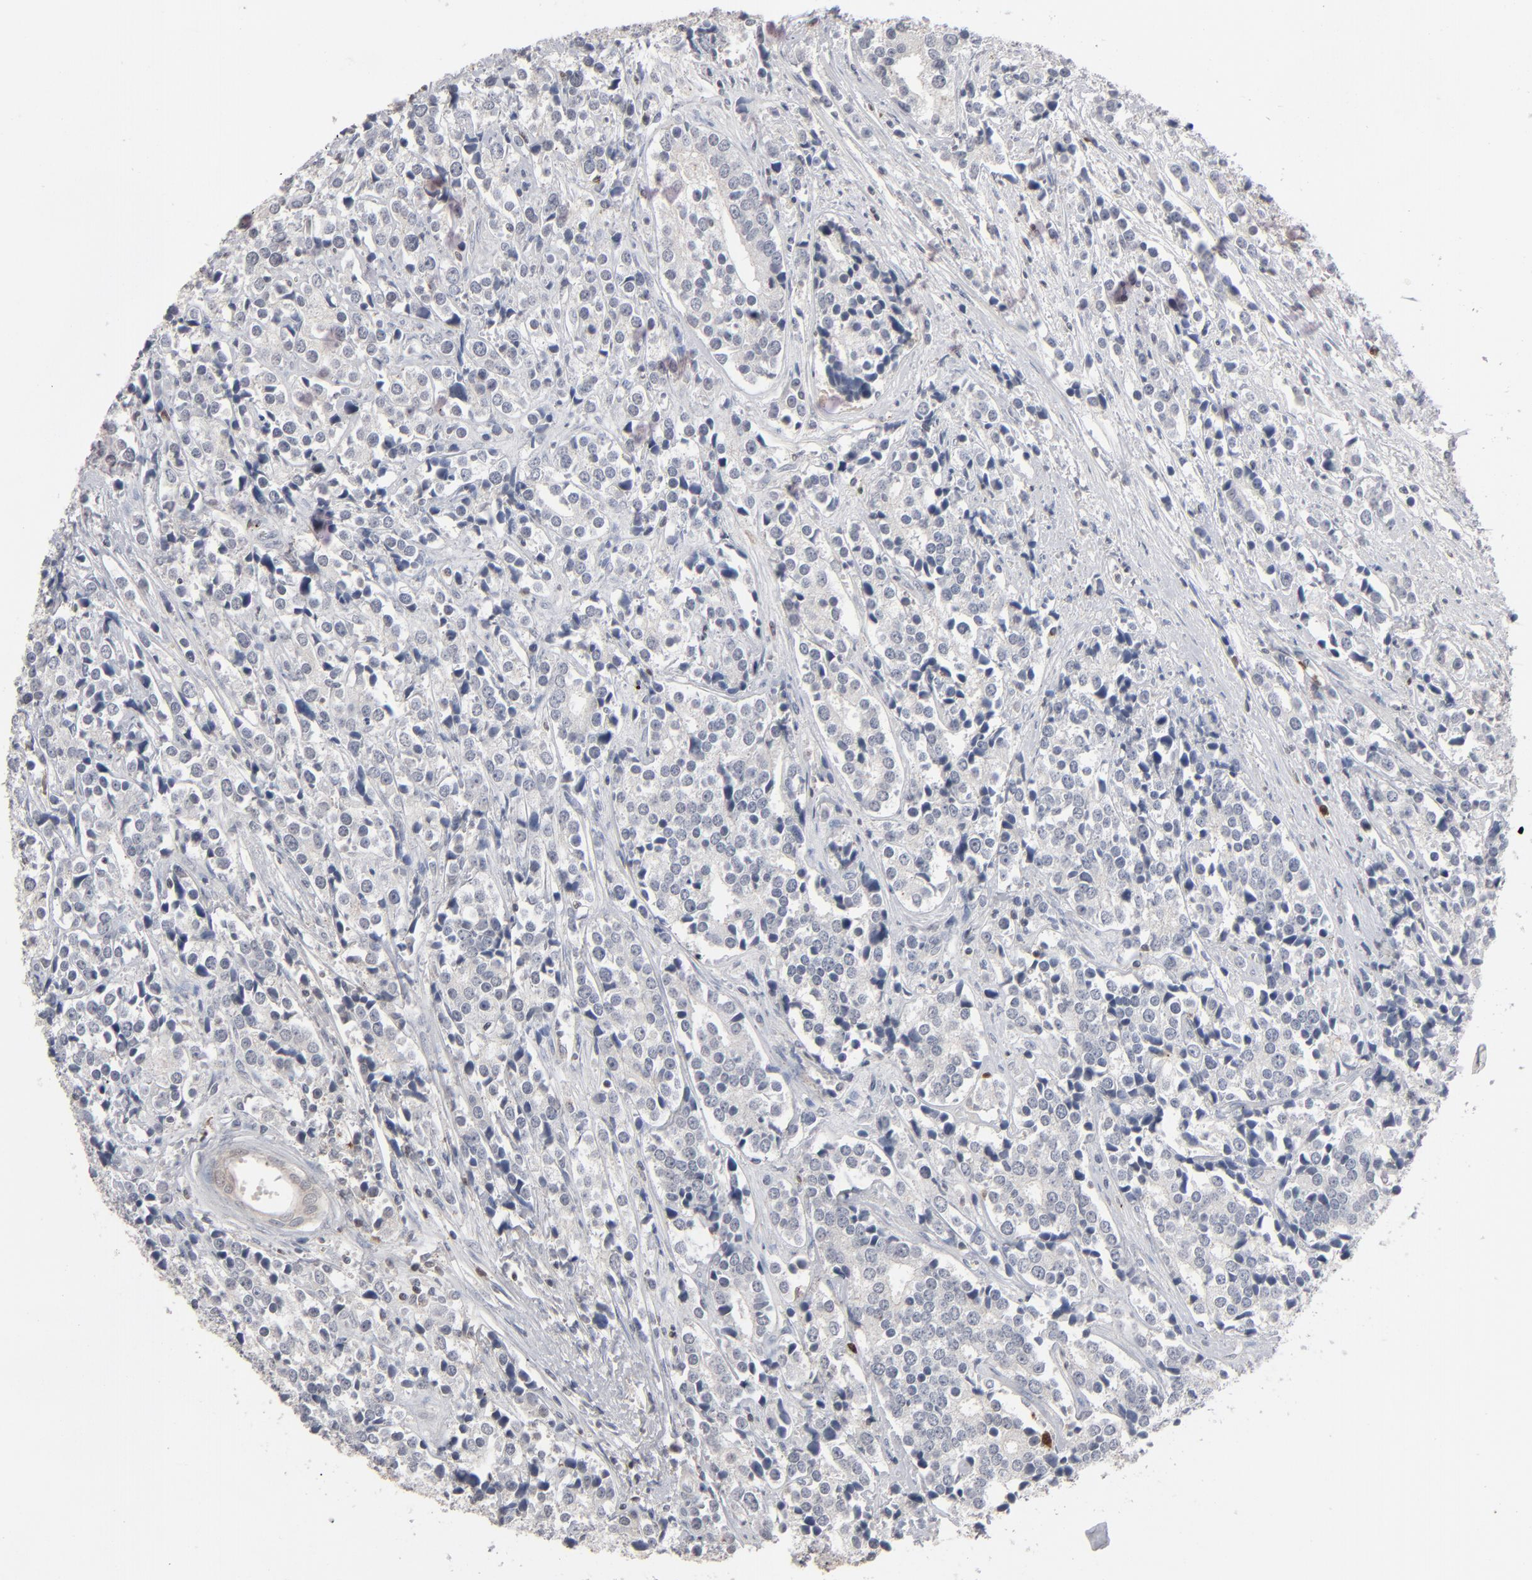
{"staining": {"intensity": "negative", "quantity": "none", "location": "none"}, "tissue": "prostate cancer", "cell_type": "Tumor cells", "image_type": "cancer", "snomed": [{"axis": "morphology", "description": "Adenocarcinoma, High grade"}, {"axis": "topography", "description": "Prostate"}], "caption": "High power microscopy image of an IHC micrograph of adenocarcinoma (high-grade) (prostate), revealing no significant positivity in tumor cells. Nuclei are stained in blue.", "gene": "STAT4", "patient": {"sex": "male", "age": 71}}